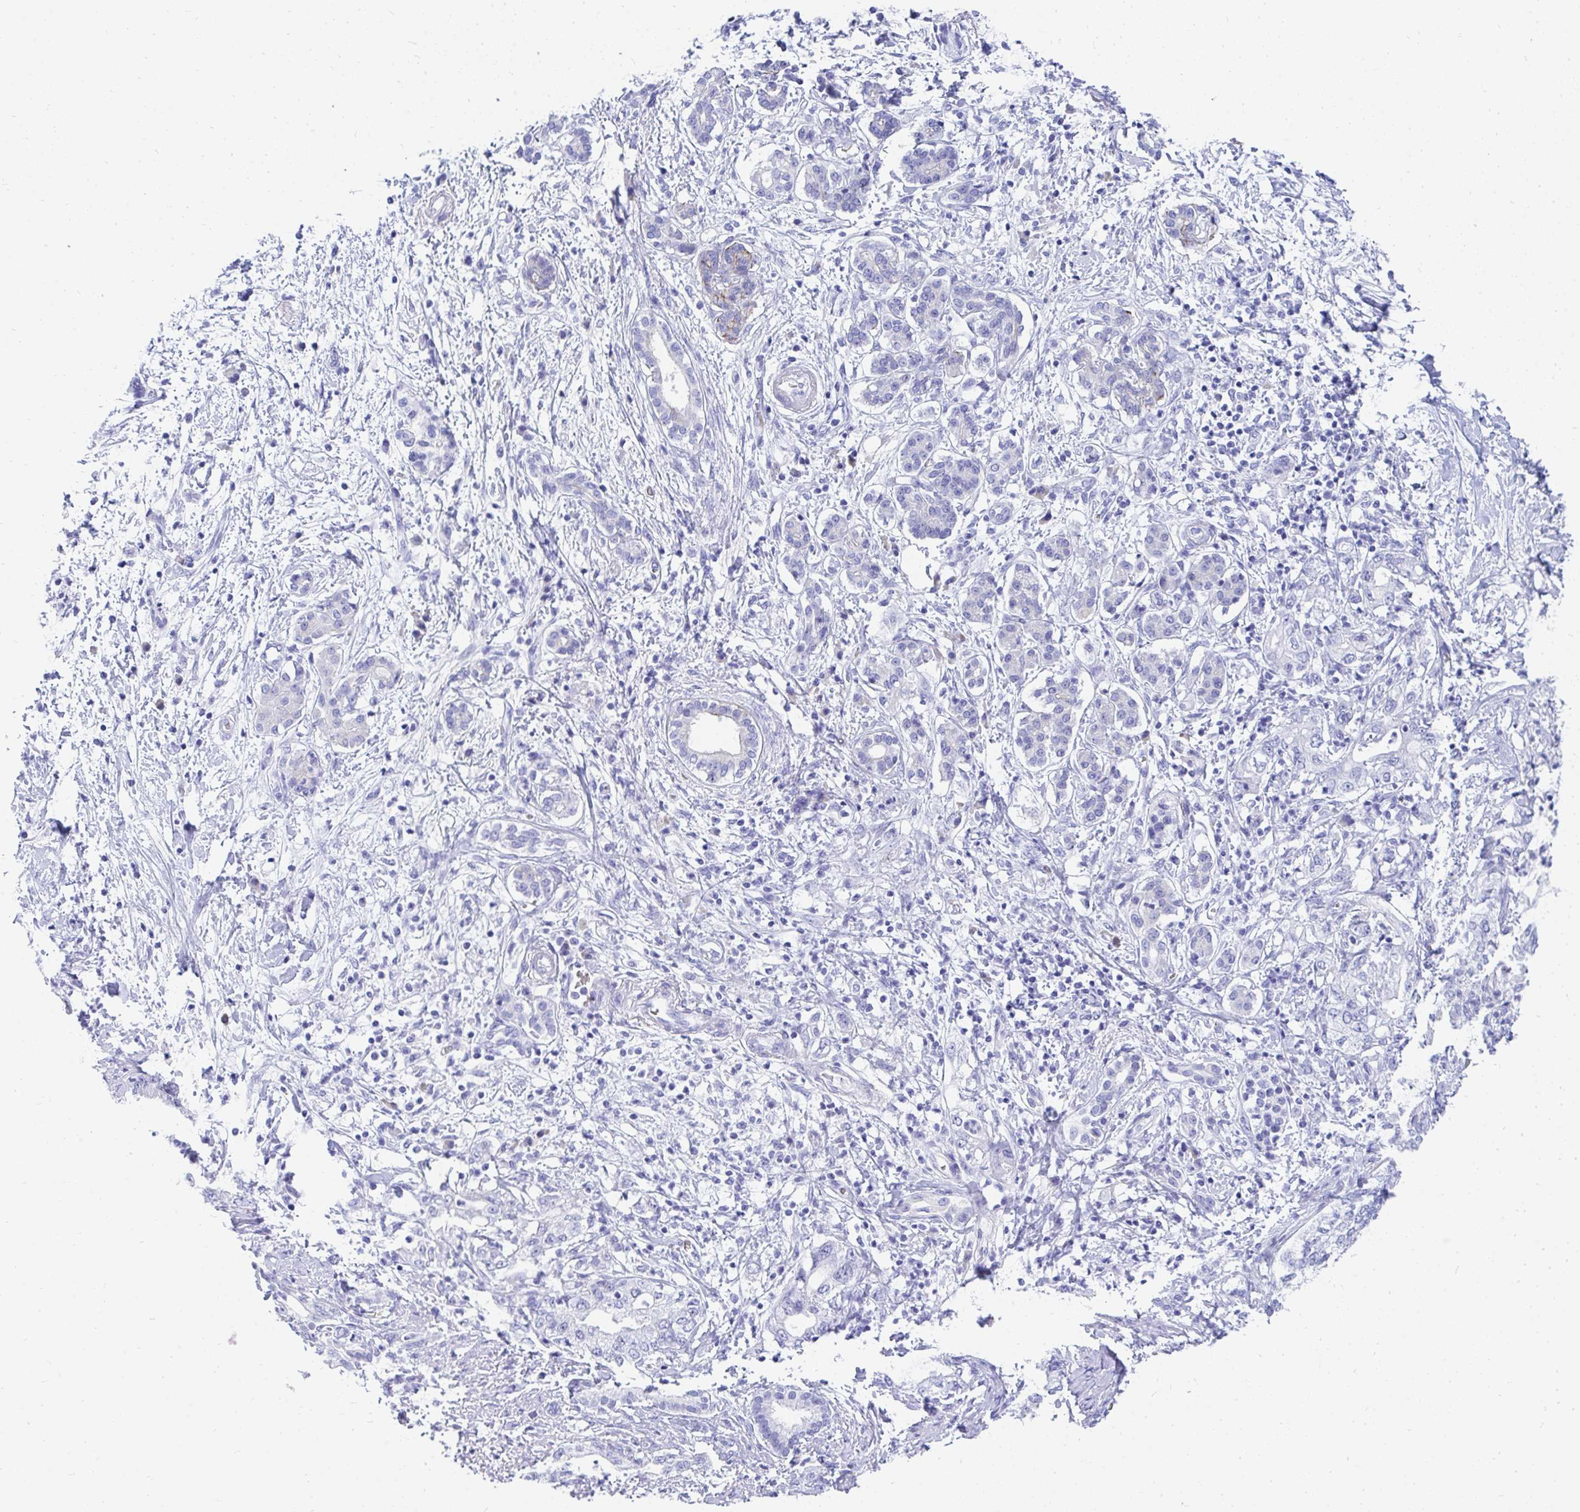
{"staining": {"intensity": "negative", "quantity": "none", "location": "none"}, "tissue": "pancreatic cancer", "cell_type": "Tumor cells", "image_type": "cancer", "snomed": [{"axis": "morphology", "description": "Adenocarcinoma, NOS"}, {"axis": "topography", "description": "Pancreas"}], "caption": "High magnification brightfield microscopy of pancreatic cancer (adenocarcinoma) stained with DAB (brown) and counterstained with hematoxylin (blue): tumor cells show no significant positivity. The staining is performed using DAB brown chromogen with nuclei counter-stained in using hematoxylin.", "gene": "MROH2B", "patient": {"sex": "female", "age": 73}}